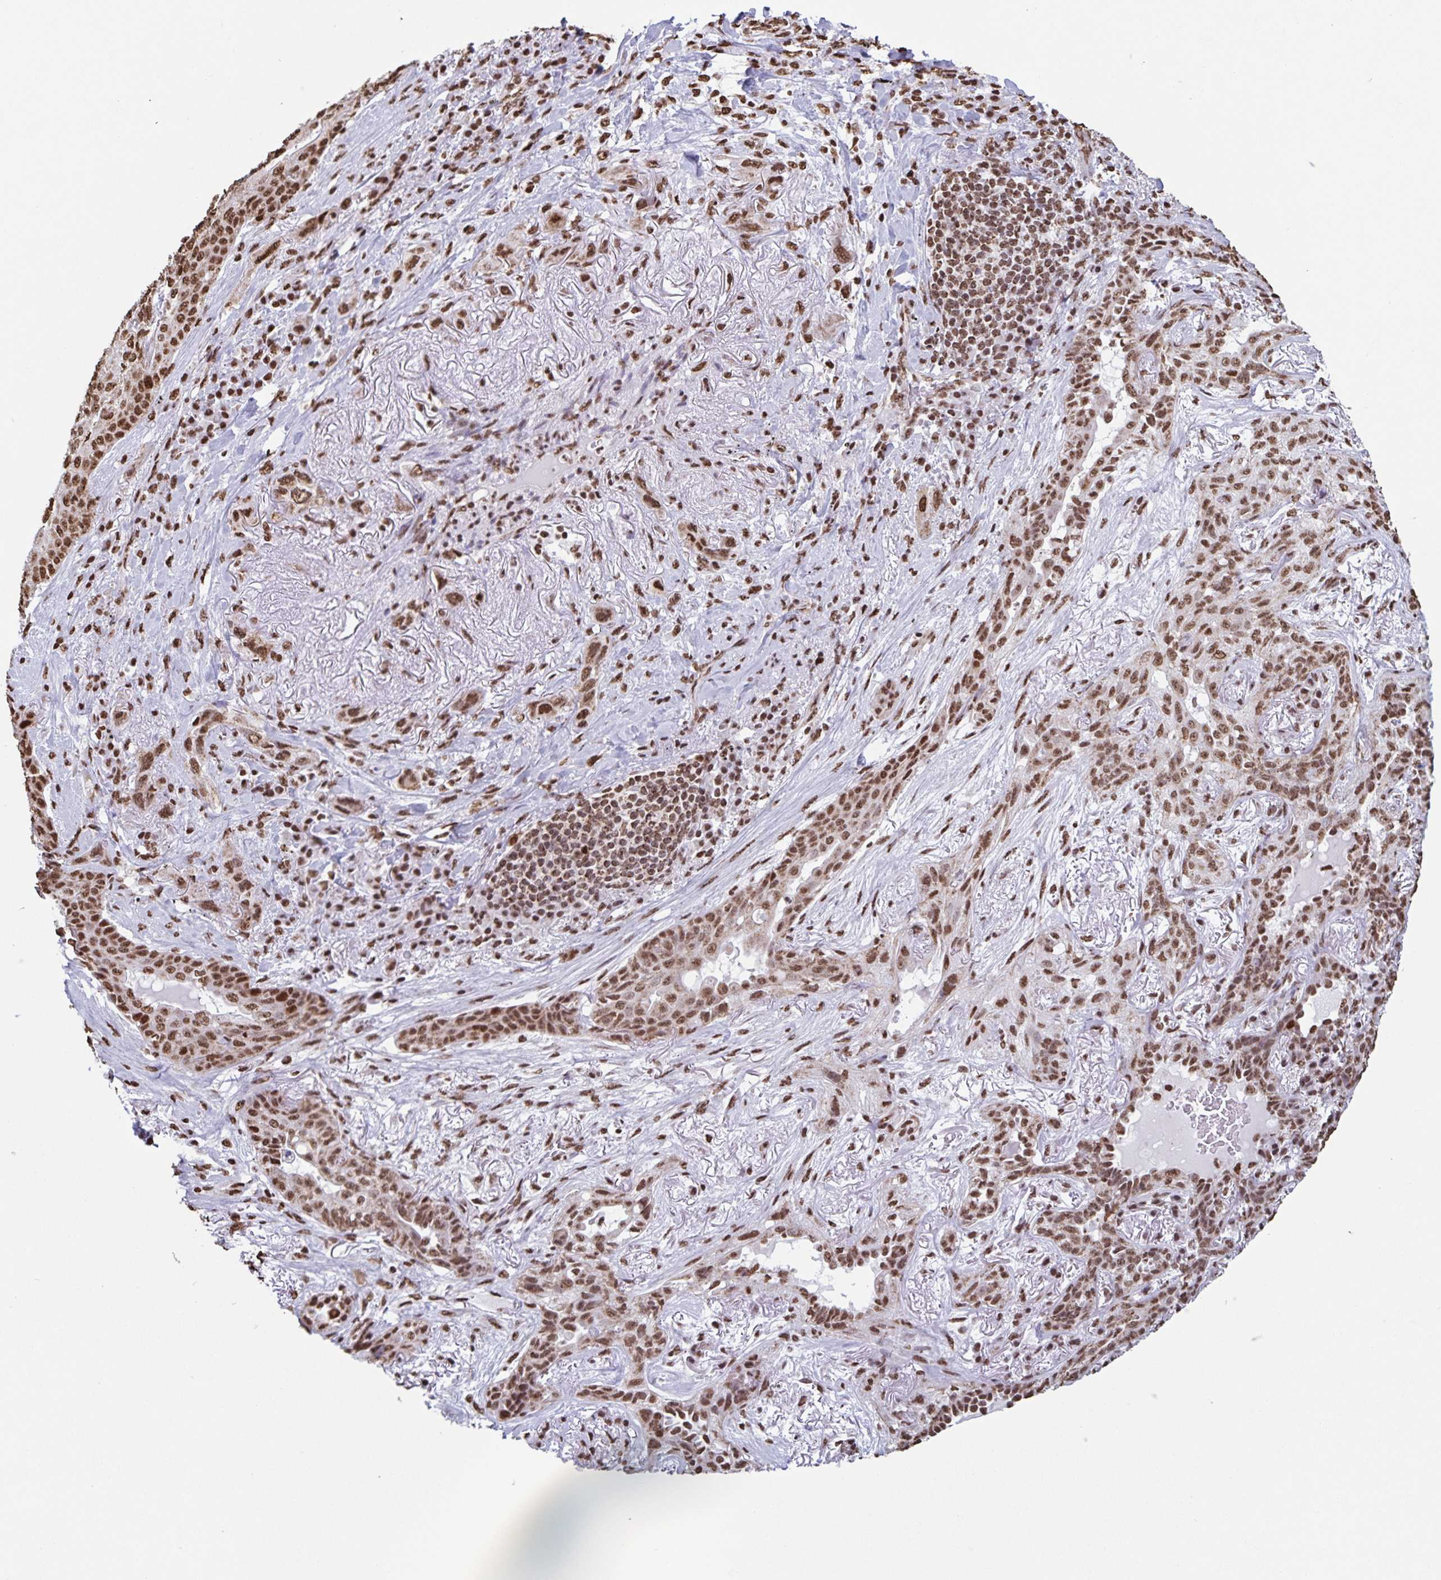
{"staining": {"intensity": "moderate", "quantity": ">75%", "location": "nuclear"}, "tissue": "lung cancer", "cell_type": "Tumor cells", "image_type": "cancer", "snomed": [{"axis": "morphology", "description": "Squamous cell carcinoma, NOS"}, {"axis": "topography", "description": "Lung"}], "caption": "DAB immunohistochemical staining of human lung cancer (squamous cell carcinoma) reveals moderate nuclear protein staining in approximately >75% of tumor cells.", "gene": "DUT", "patient": {"sex": "female", "age": 70}}